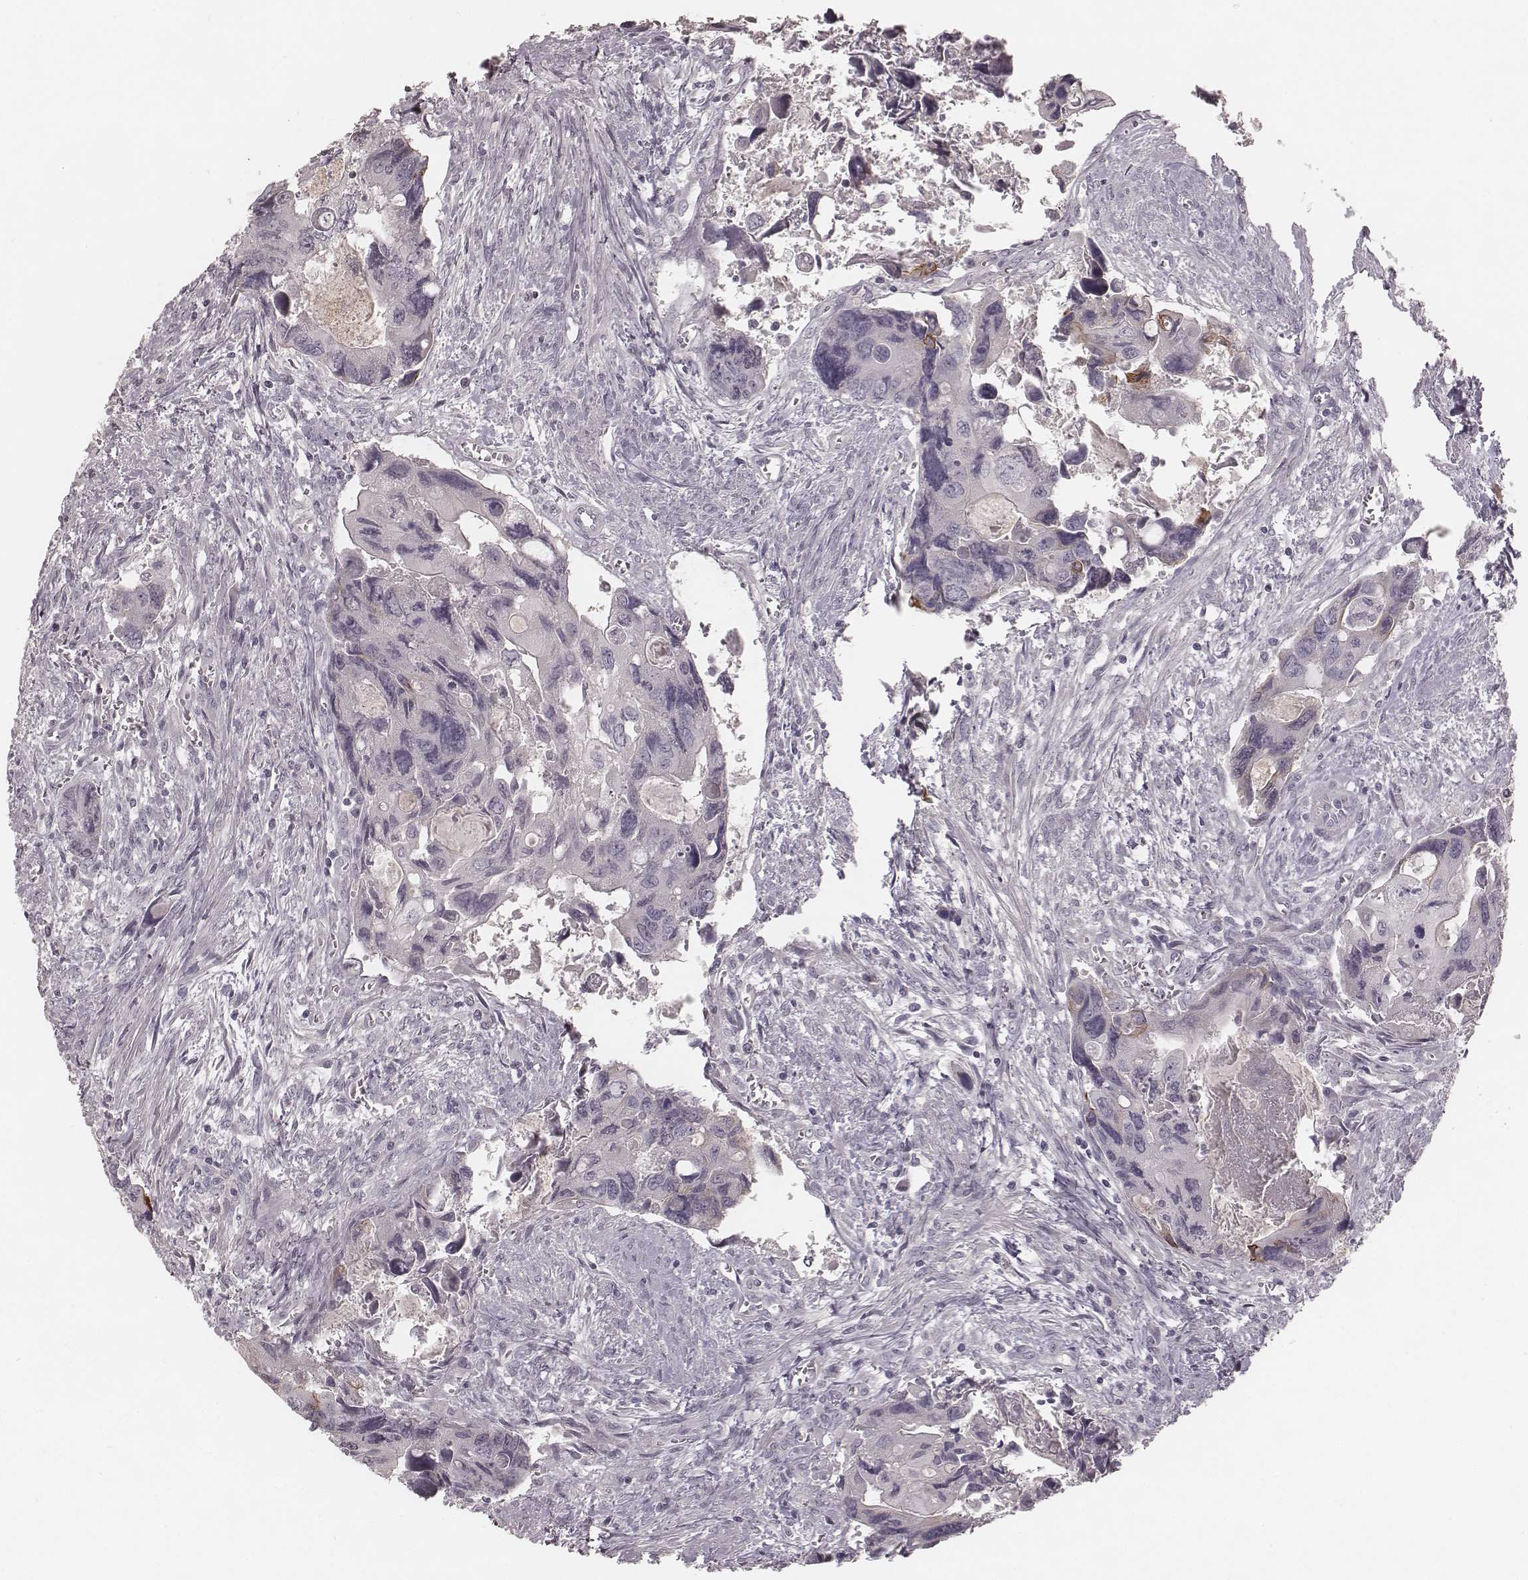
{"staining": {"intensity": "negative", "quantity": "none", "location": "none"}, "tissue": "colorectal cancer", "cell_type": "Tumor cells", "image_type": "cancer", "snomed": [{"axis": "morphology", "description": "Adenocarcinoma, NOS"}, {"axis": "topography", "description": "Rectum"}], "caption": "Colorectal cancer (adenocarcinoma) was stained to show a protein in brown. There is no significant staining in tumor cells.", "gene": "SMIM24", "patient": {"sex": "male", "age": 62}}